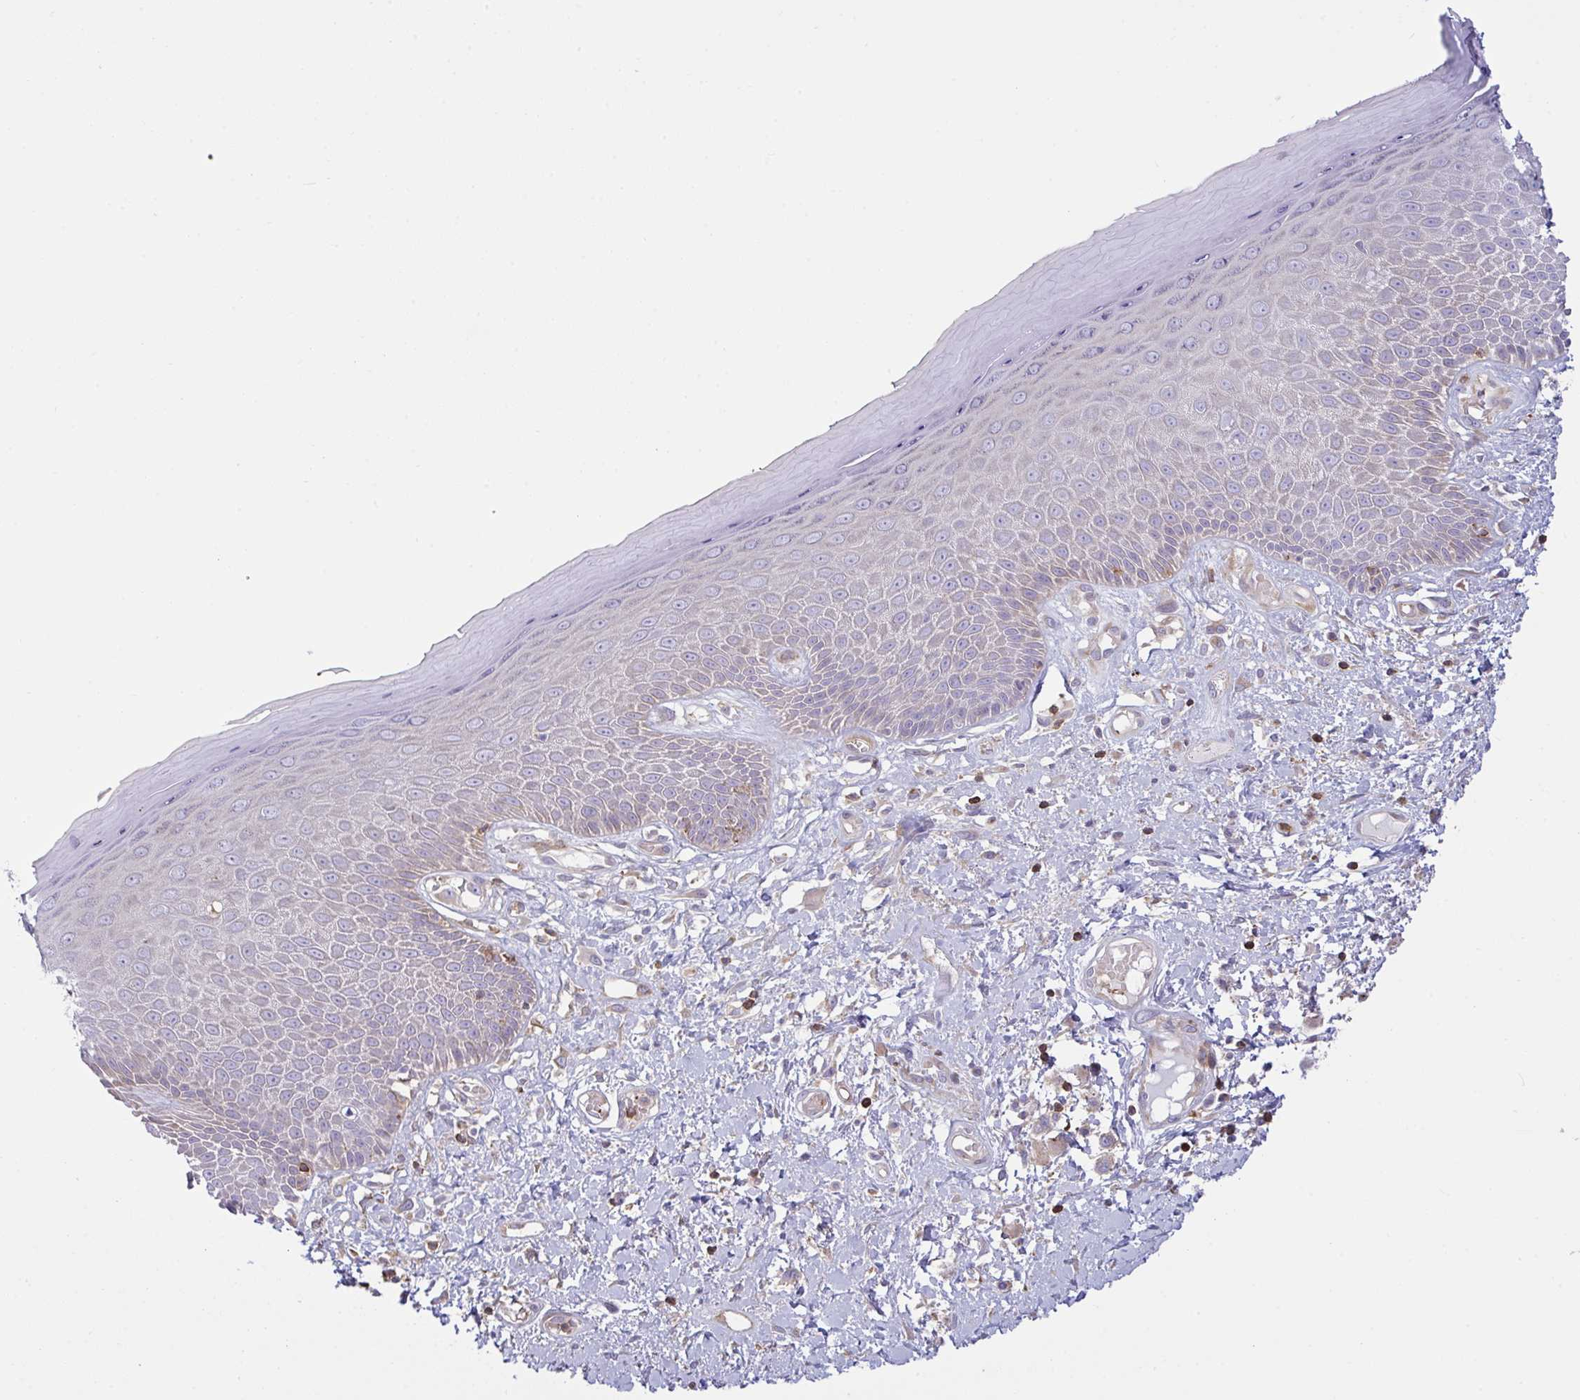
{"staining": {"intensity": "moderate", "quantity": "<25%", "location": "cytoplasmic/membranous"}, "tissue": "skin", "cell_type": "Epidermal cells", "image_type": "normal", "snomed": [{"axis": "morphology", "description": "Normal tissue, NOS"}, {"axis": "topography", "description": "Anal"}, {"axis": "topography", "description": "Peripheral nerve tissue"}], "caption": "Immunohistochemistry (IHC) of normal skin reveals low levels of moderate cytoplasmic/membranous expression in approximately <25% of epidermal cells. Immunohistochemistry (IHC) stains the protein in brown and the nuclei are stained blue.", "gene": "TSC22D3", "patient": {"sex": "male", "age": 78}}